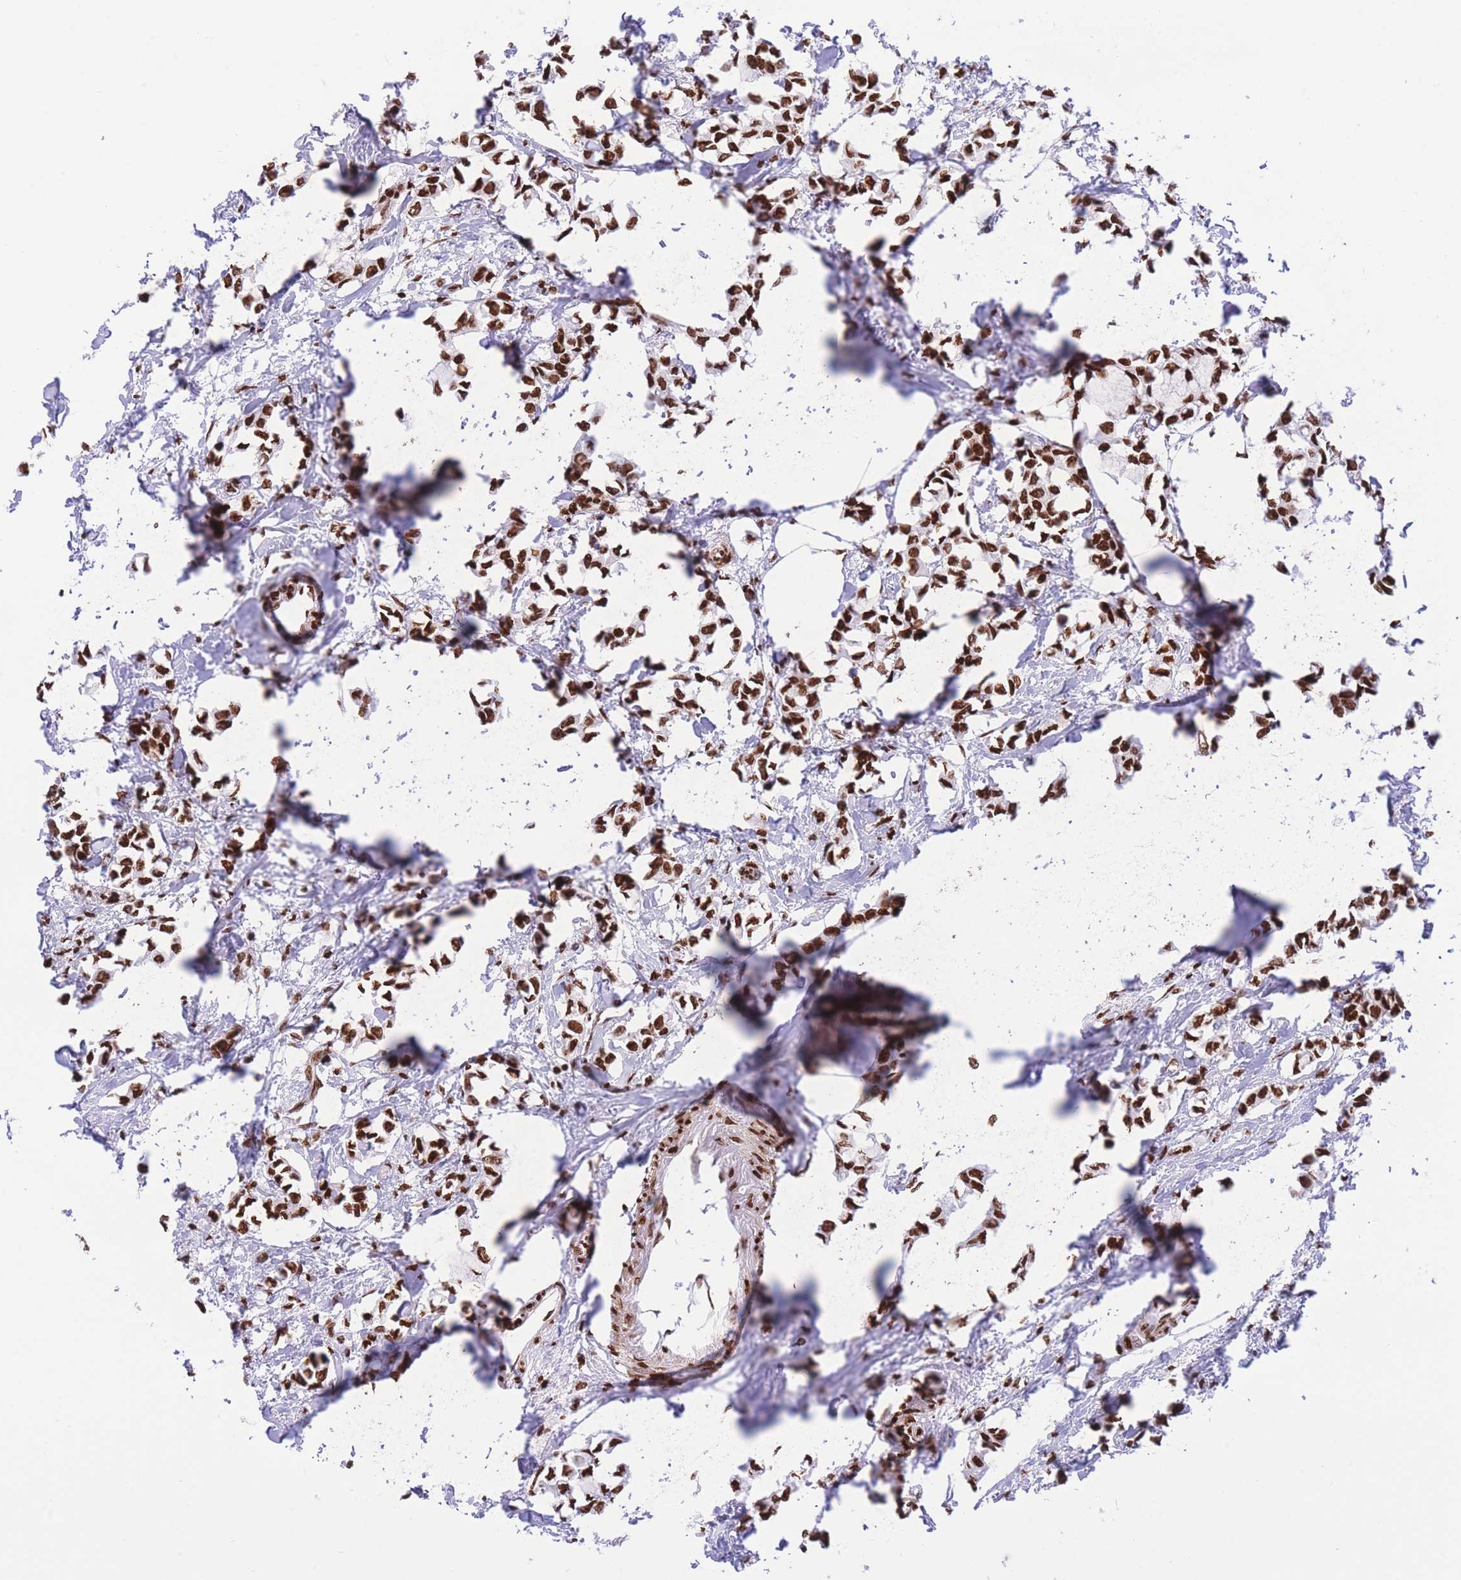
{"staining": {"intensity": "strong", "quantity": ">75%", "location": "nuclear"}, "tissue": "breast cancer", "cell_type": "Tumor cells", "image_type": "cancer", "snomed": [{"axis": "morphology", "description": "Duct carcinoma"}, {"axis": "topography", "description": "Breast"}], "caption": "DAB immunohistochemical staining of human breast cancer (invasive ductal carcinoma) displays strong nuclear protein positivity in approximately >75% of tumor cells. (Brightfield microscopy of DAB IHC at high magnification).", "gene": "H2BC11", "patient": {"sex": "female", "age": 73}}